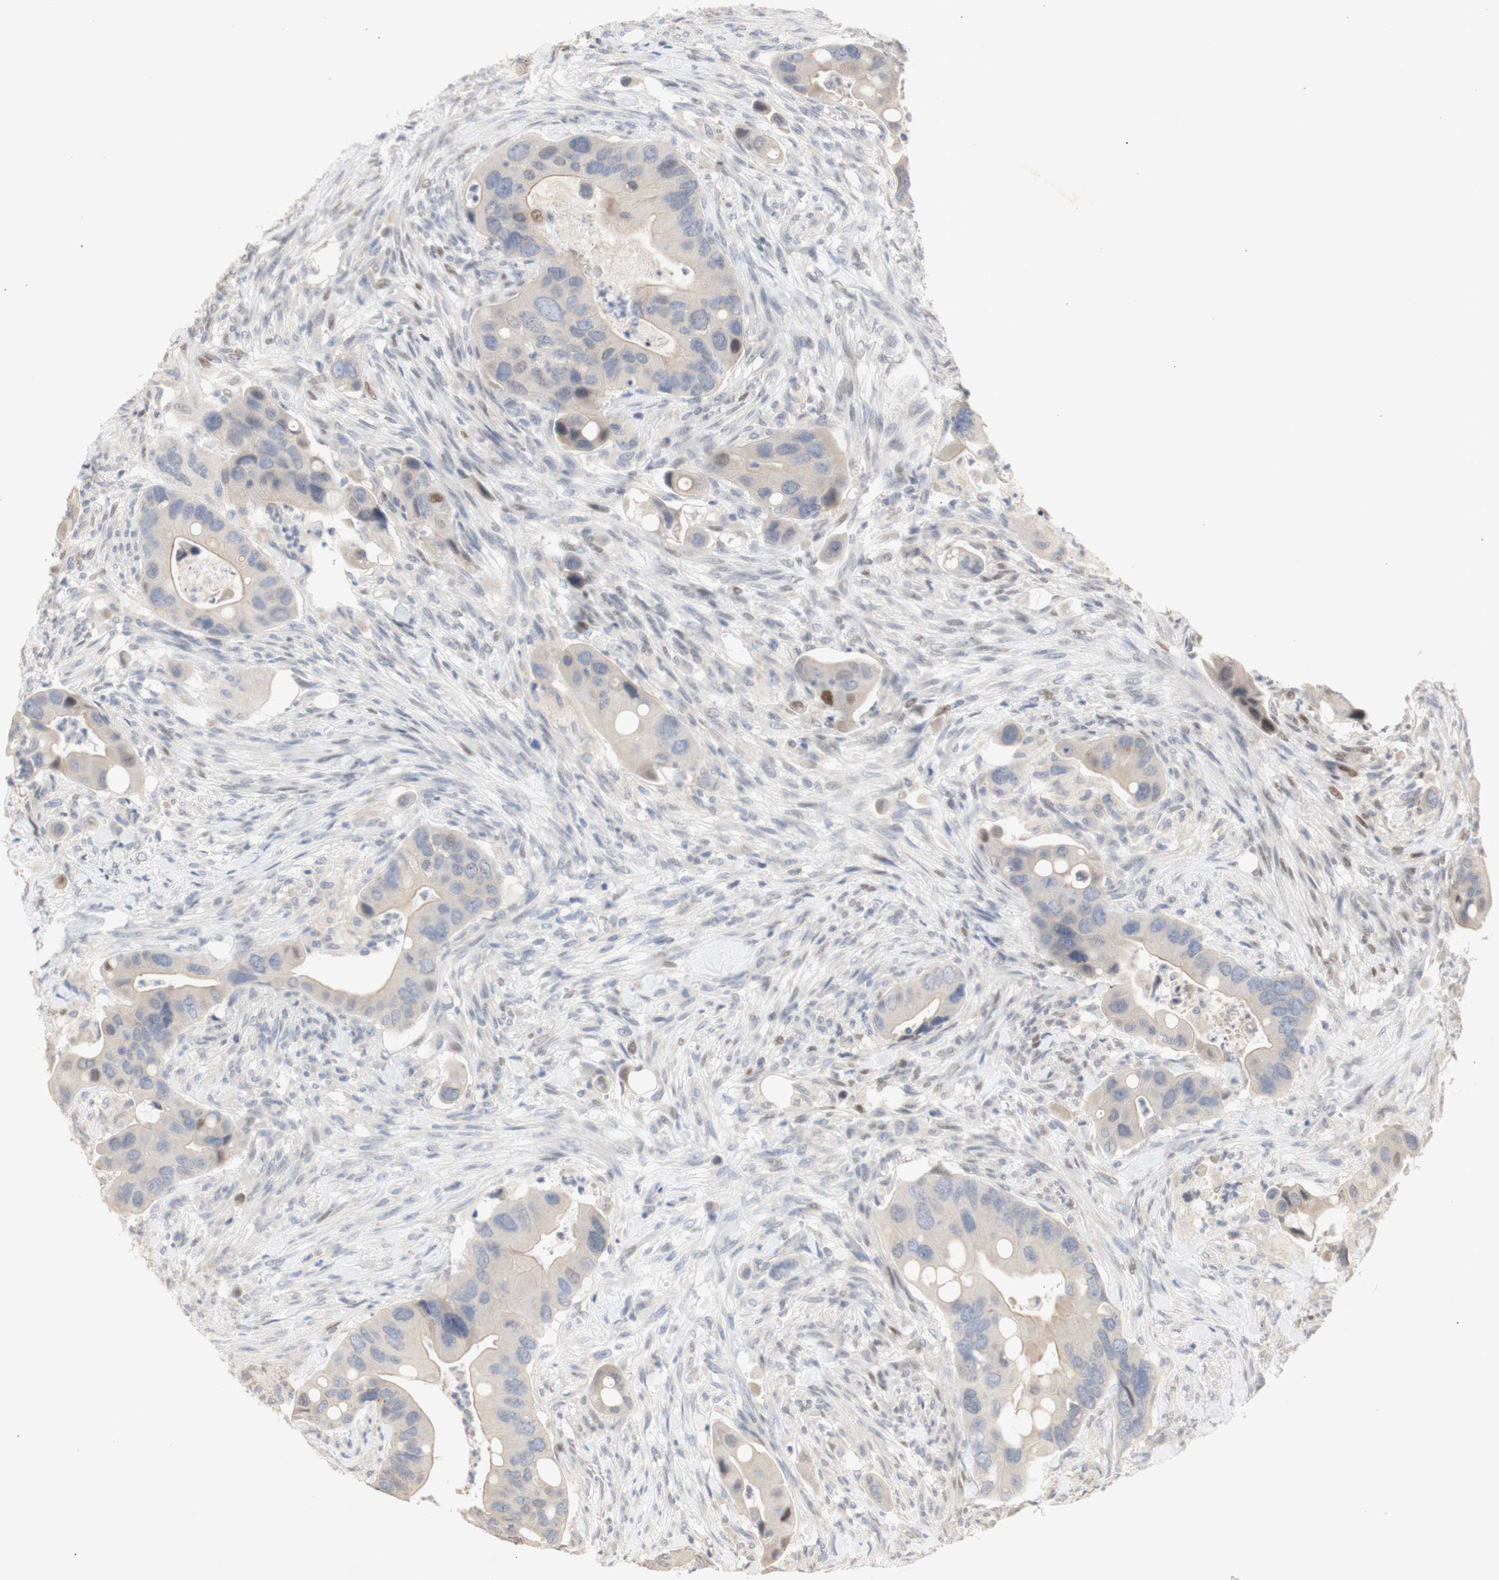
{"staining": {"intensity": "negative", "quantity": "none", "location": "none"}, "tissue": "colorectal cancer", "cell_type": "Tumor cells", "image_type": "cancer", "snomed": [{"axis": "morphology", "description": "Adenocarcinoma, NOS"}, {"axis": "topography", "description": "Rectum"}], "caption": "Tumor cells show no significant staining in colorectal cancer.", "gene": "FOSB", "patient": {"sex": "female", "age": 57}}